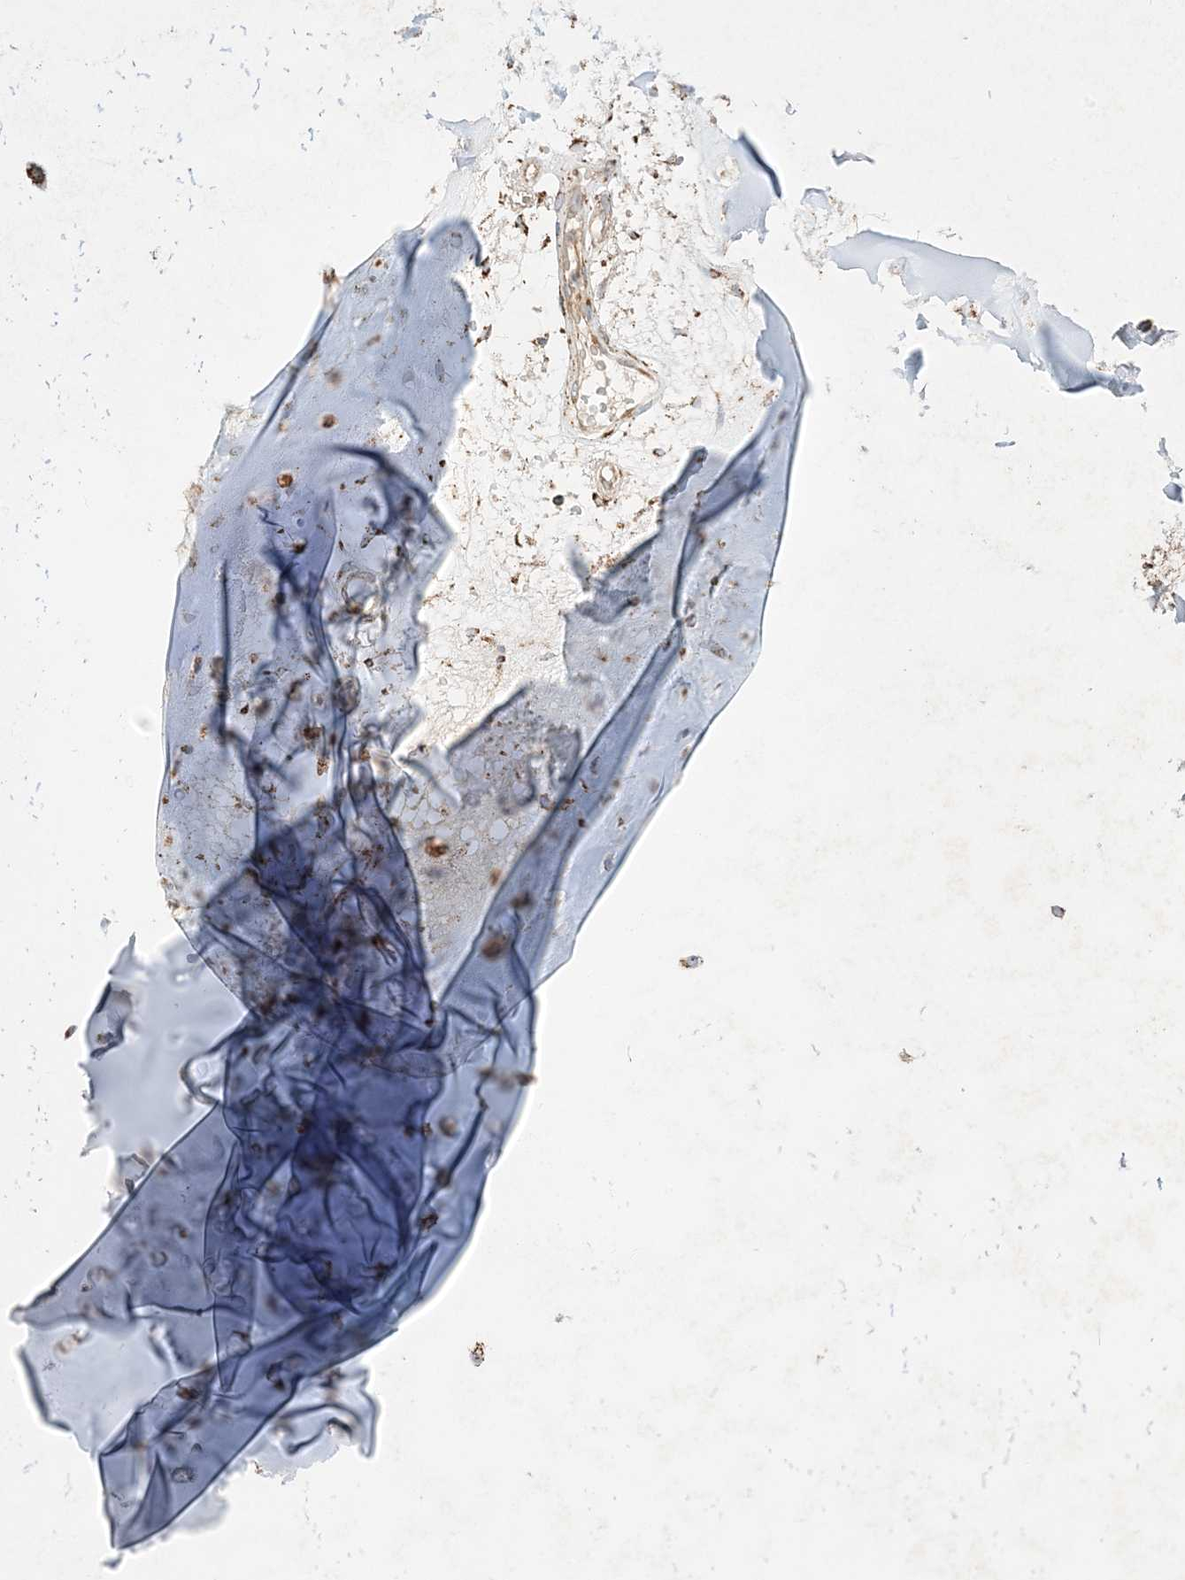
{"staining": {"intensity": "moderate", "quantity": "25%-75%", "location": "cytoplasmic/membranous"}, "tissue": "adipose tissue", "cell_type": "Adipocytes", "image_type": "normal", "snomed": [{"axis": "morphology", "description": "Normal tissue, NOS"}, {"axis": "morphology", "description": "Basal cell carcinoma"}, {"axis": "topography", "description": "Cartilage tissue"}, {"axis": "topography", "description": "Nasopharynx"}, {"axis": "topography", "description": "Oral tissue"}], "caption": "The image displays immunohistochemical staining of benign adipose tissue. There is moderate cytoplasmic/membranous expression is seen in about 25%-75% of adipocytes. Nuclei are stained in blue.", "gene": "NDUFAF3", "patient": {"sex": "female", "age": 77}}